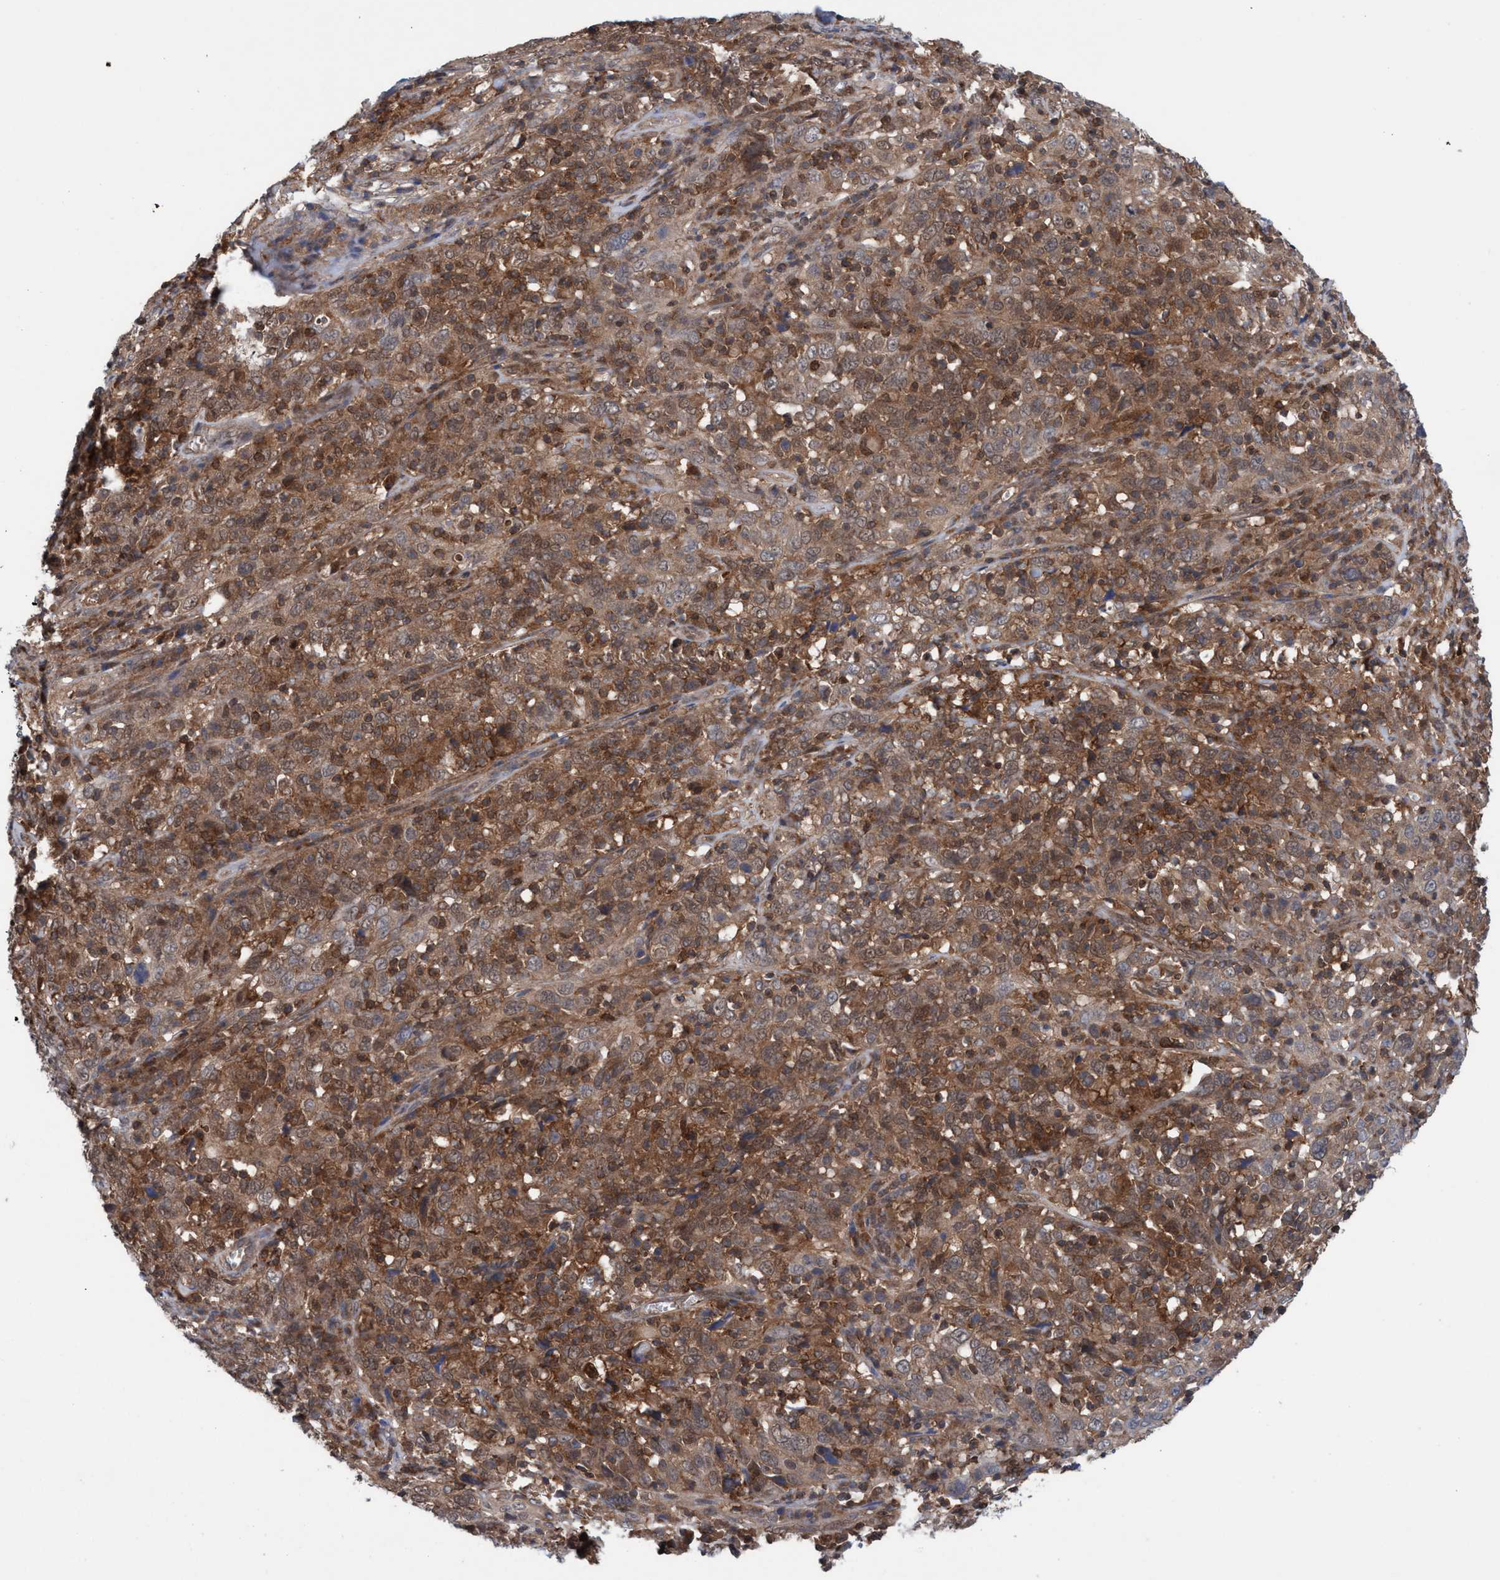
{"staining": {"intensity": "moderate", "quantity": ">75%", "location": "cytoplasmic/membranous"}, "tissue": "cervical cancer", "cell_type": "Tumor cells", "image_type": "cancer", "snomed": [{"axis": "morphology", "description": "Squamous cell carcinoma, NOS"}, {"axis": "topography", "description": "Cervix"}], "caption": "There is medium levels of moderate cytoplasmic/membranous expression in tumor cells of cervical cancer (squamous cell carcinoma), as demonstrated by immunohistochemical staining (brown color).", "gene": "GLOD4", "patient": {"sex": "female", "age": 46}}